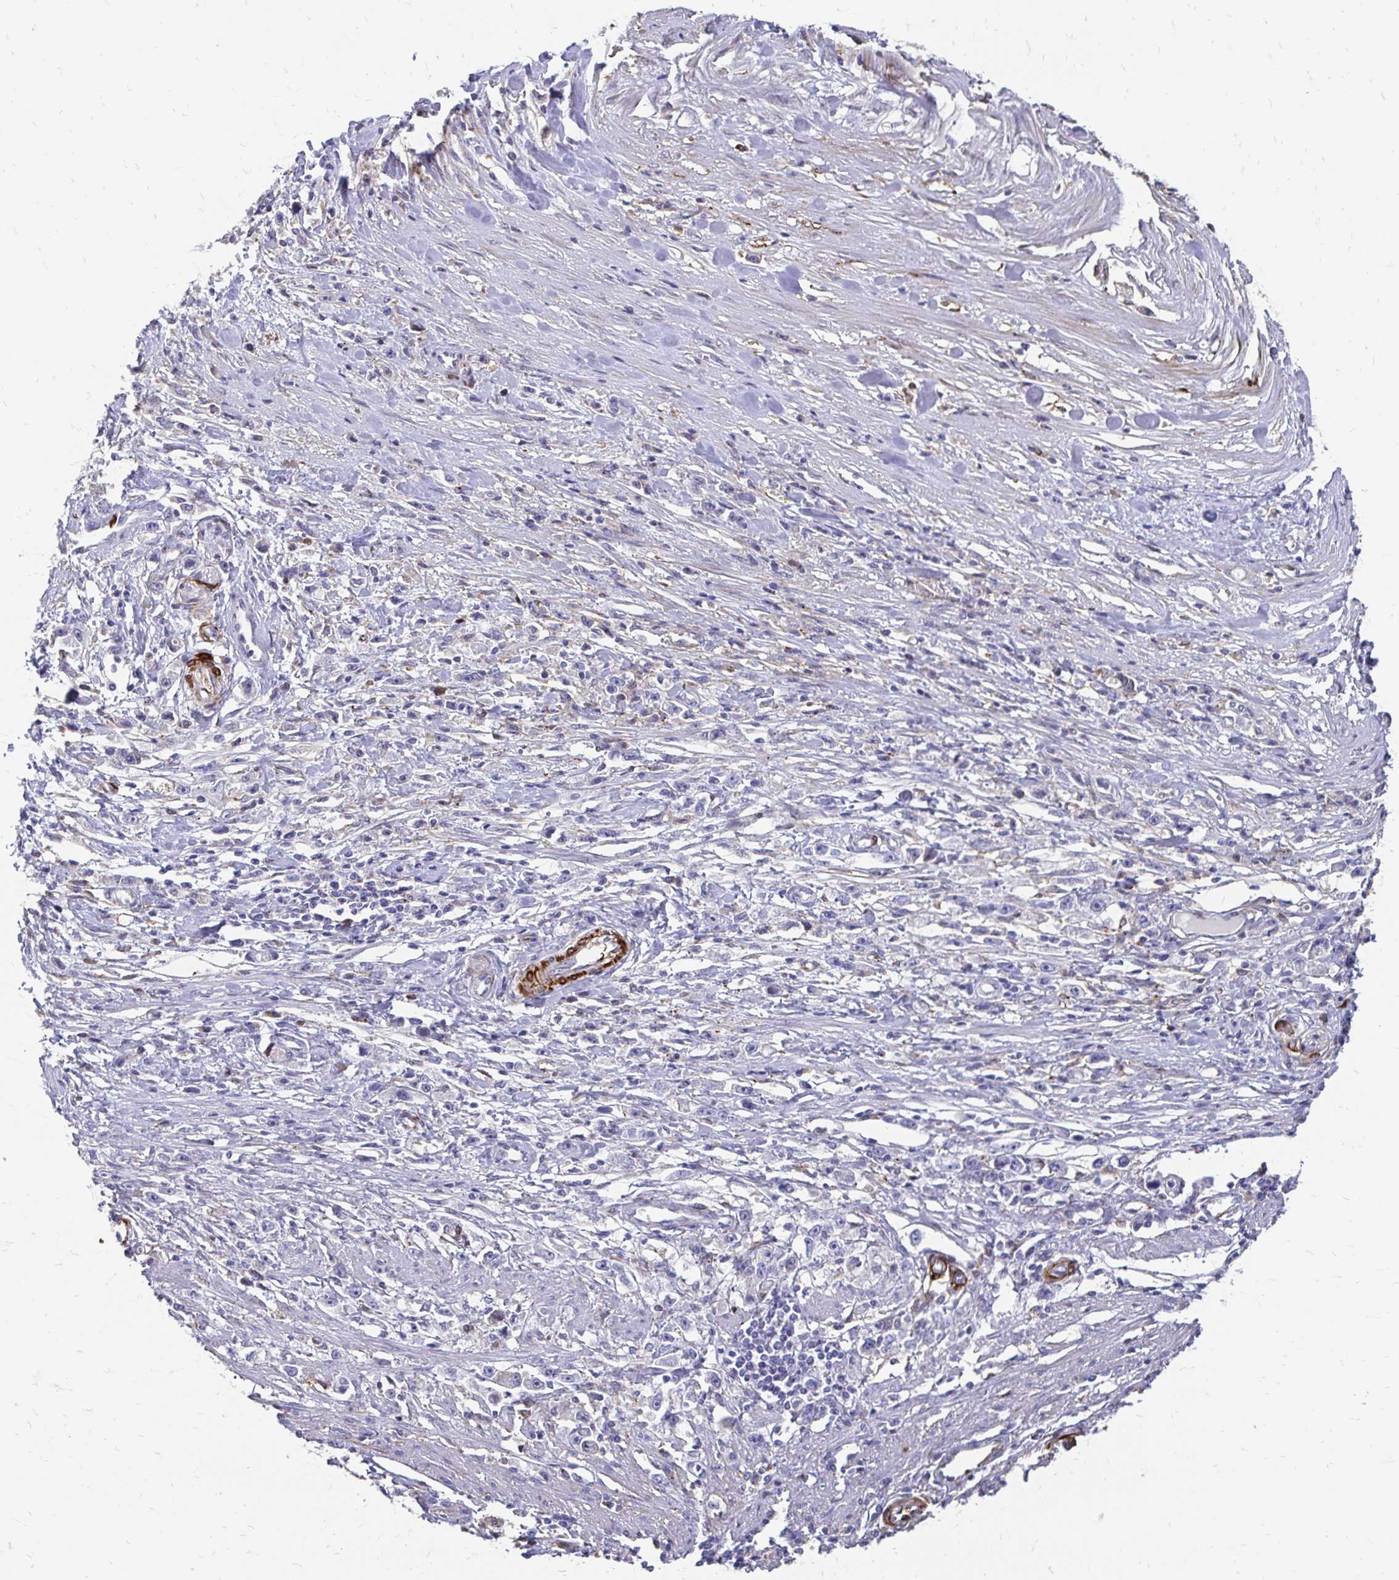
{"staining": {"intensity": "negative", "quantity": "none", "location": "none"}, "tissue": "stomach cancer", "cell_type": "Tumor cells", "image_type": "cancer", "snomed": [{"axis": "morphology", "description": "Adenocarcinoma, NOS"}, {"axis": "topography", "description": "Stomach"}], "caption": "A photomicrograph of stomach cancer stained for a protein exhibits no brown staining in tumor cells.", "gene": "CDKL1", "patient": {"sex": "female", "age": 59}}